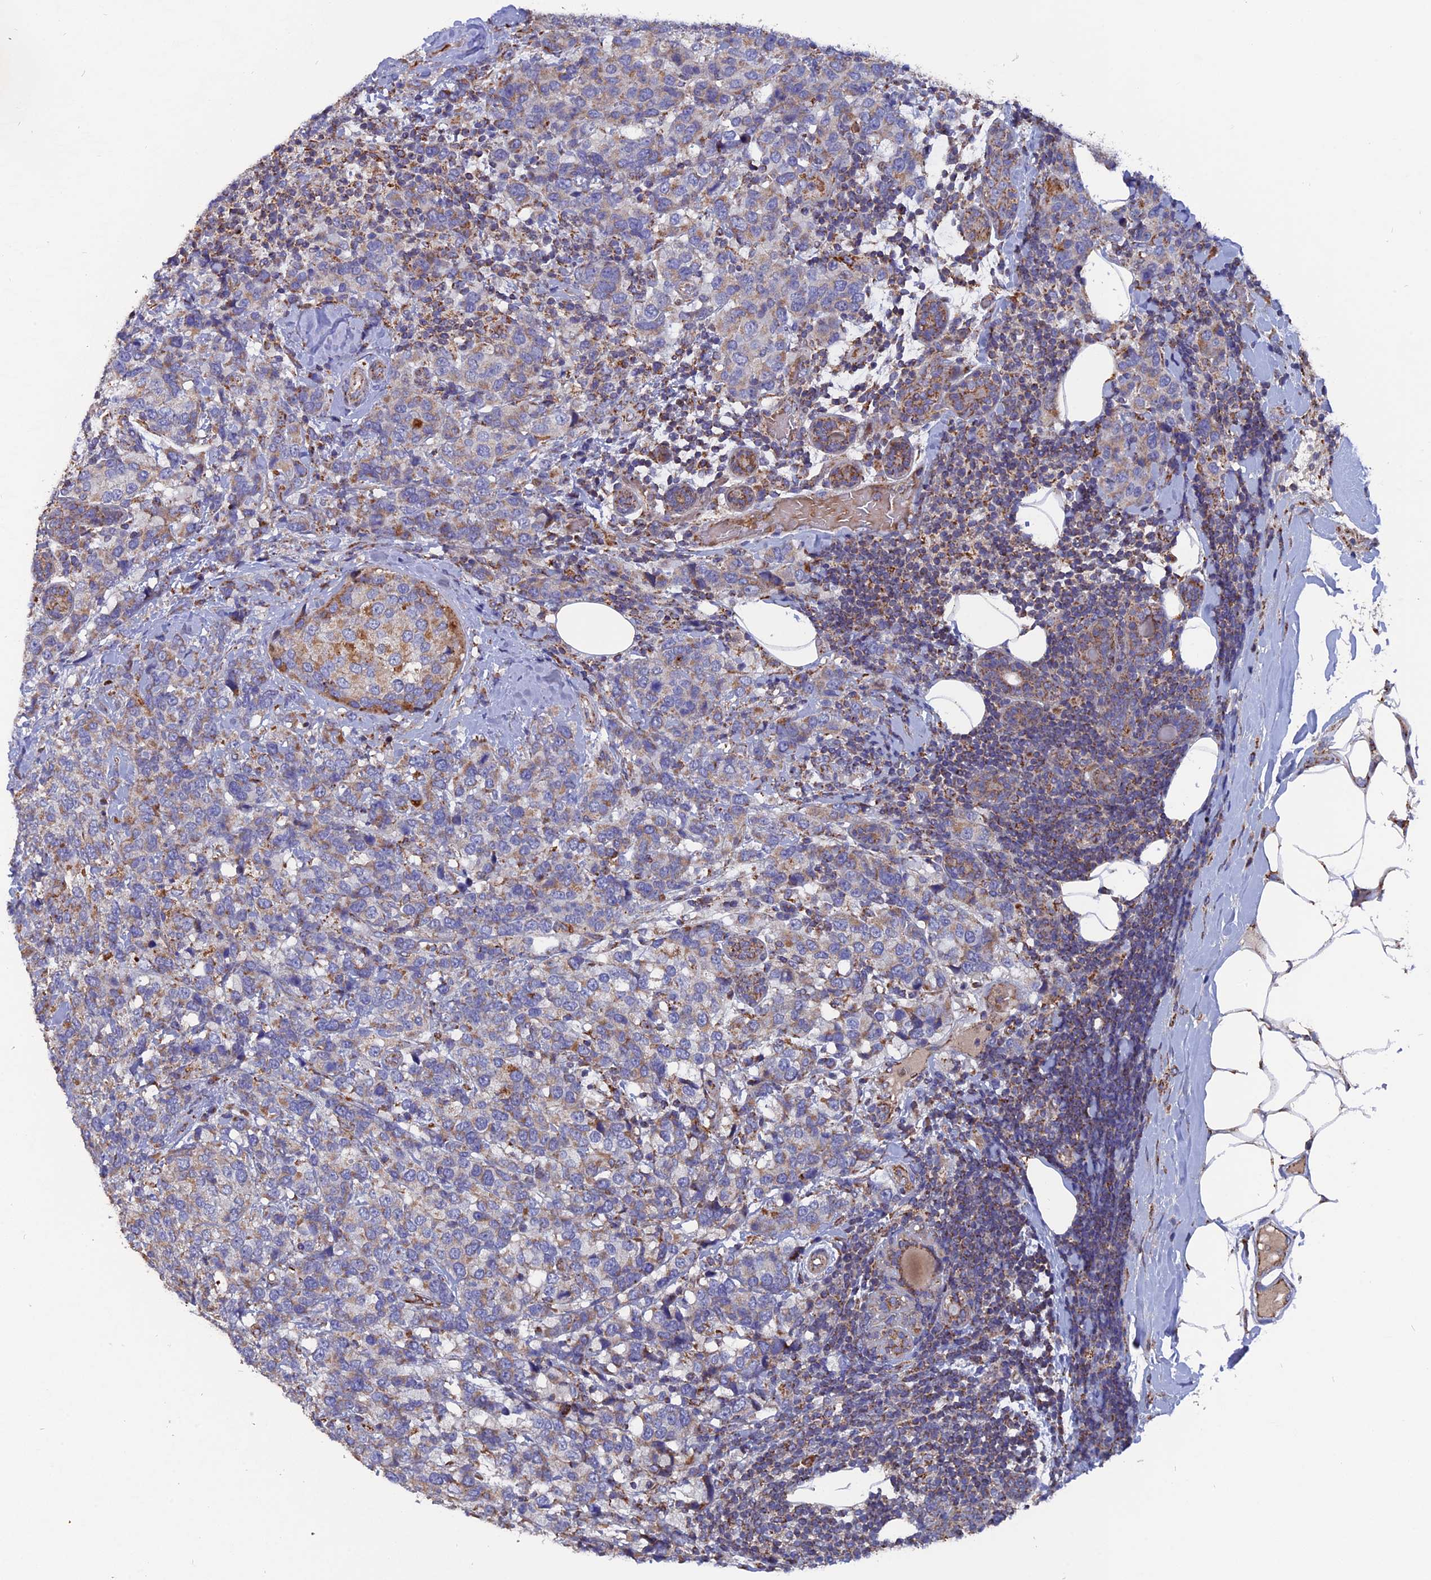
{"staining": {"intensity": "moderate", "quantity": "<25%", "location": "cytoplasmic/membranous"}, "tissue": "breast cancer", "cell_type": "Tumor cells", "image_type": "cancer", "snomed": [{"axis": "morphology", "description": "Lobular carcinoma"}, {"axis": "topography", "description": "Breast"}], "caption": "Brown immunohistochemical staining in human breast cancer (lobular carcinoma) reveals moderate cytoplasmic/membranous expression in approximately <25% of tumor cells.", "gene": "TGFA", "patient": {"sex": "female", "age": 59}}